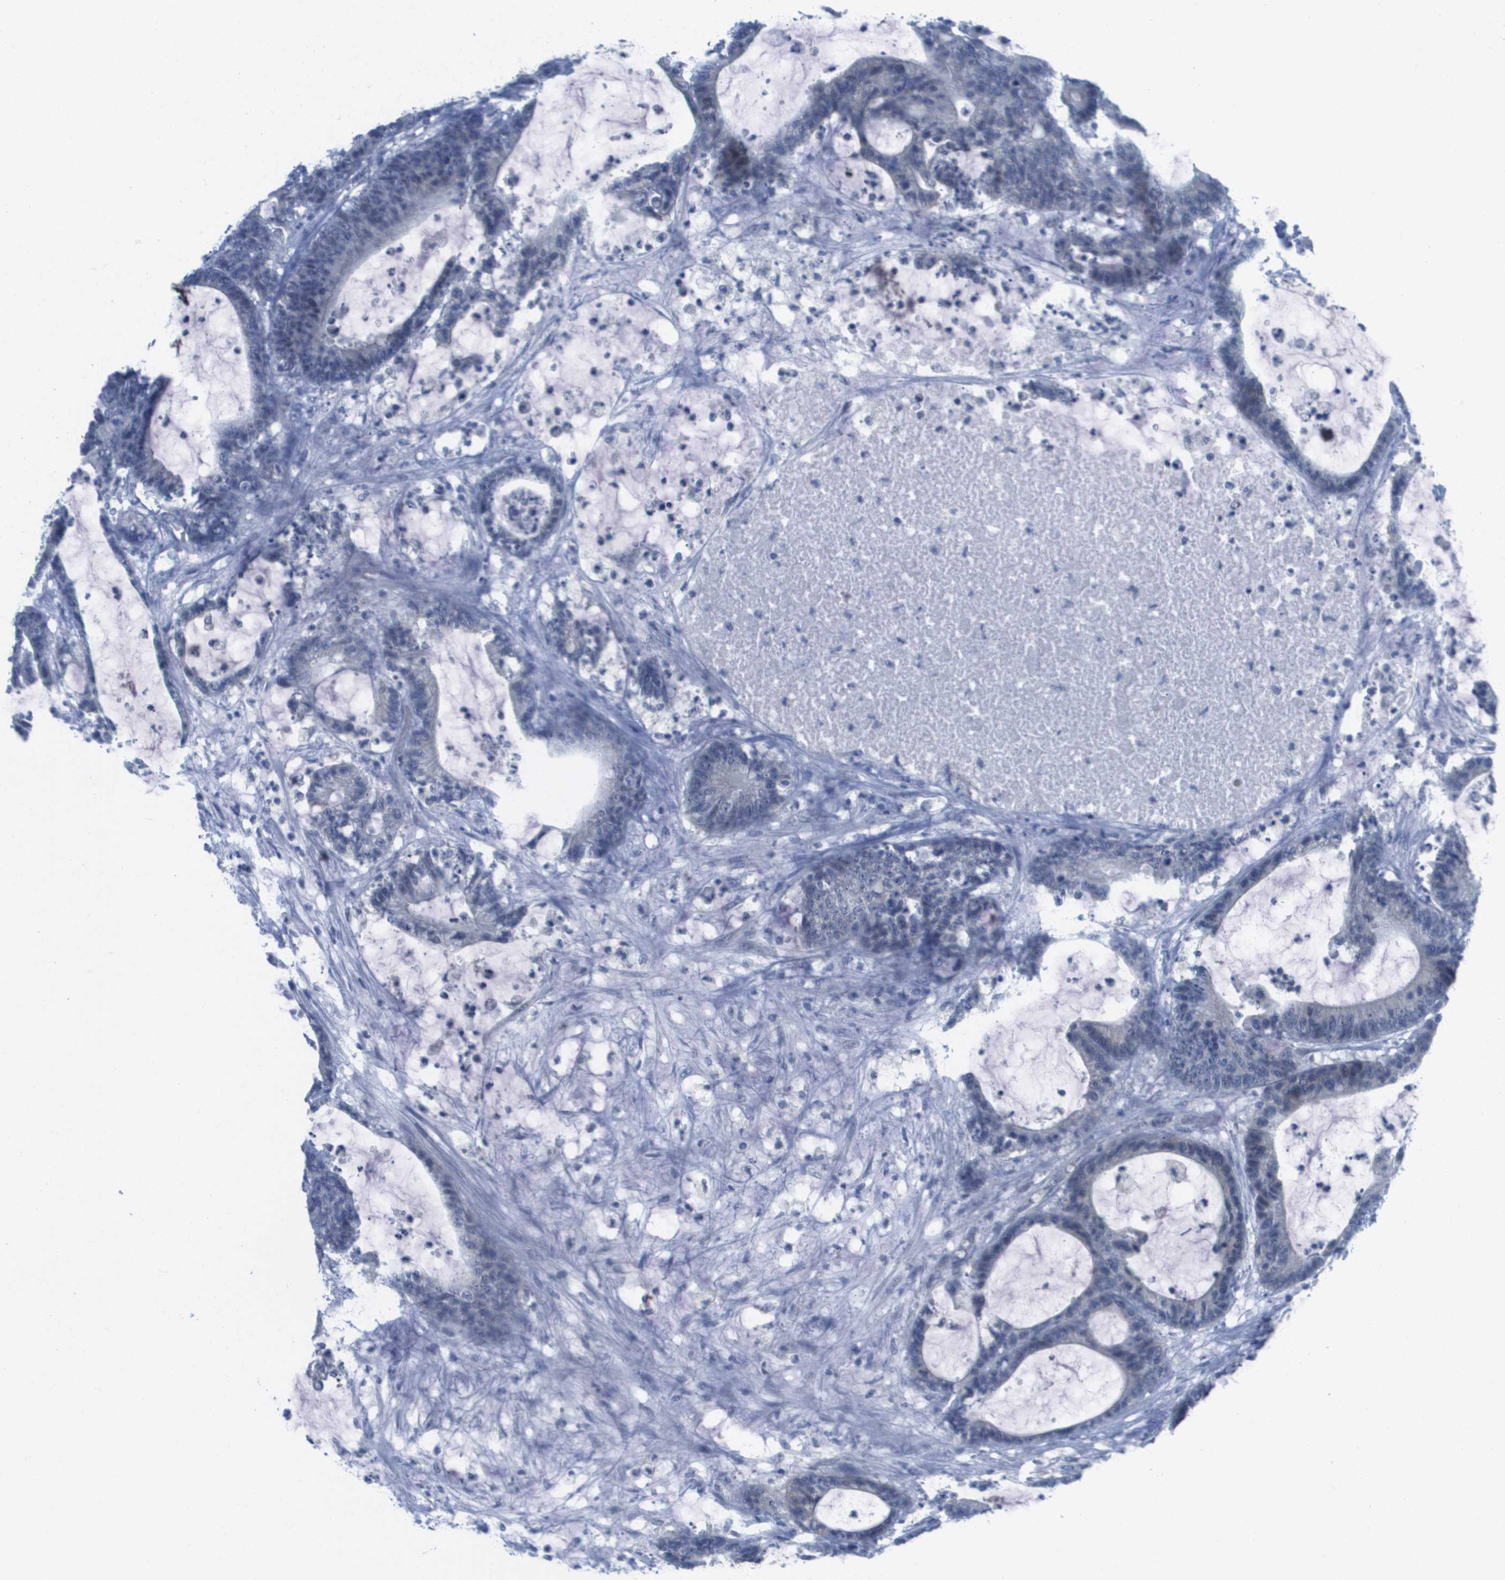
{"staining": {"intensity": "negative", "quantity": "none", "location": "none"}, "tissue": "colorectal cancer", "cell_type": "Tumor cells", "image_type": "cancer", "snomed": [{"axis": "morphology", "description": "Adenocarcinoma, NOS"}, {"axis": "topography", "description": "Colon"}], "caption": "Immunohistochemistry (IHC) micrograph of human adenocarcinoma (colorectal) stained for a protein (brown), which shows no expression in tumor cells. (Stains: DAB (3,3'-diaminobenzidine) IHC with hematoxylin counter stain, Microscopy: brightfield microscopy at high magnification).", "gene": "PDE4A", "patient": {"sex": "female", "age": 84}}